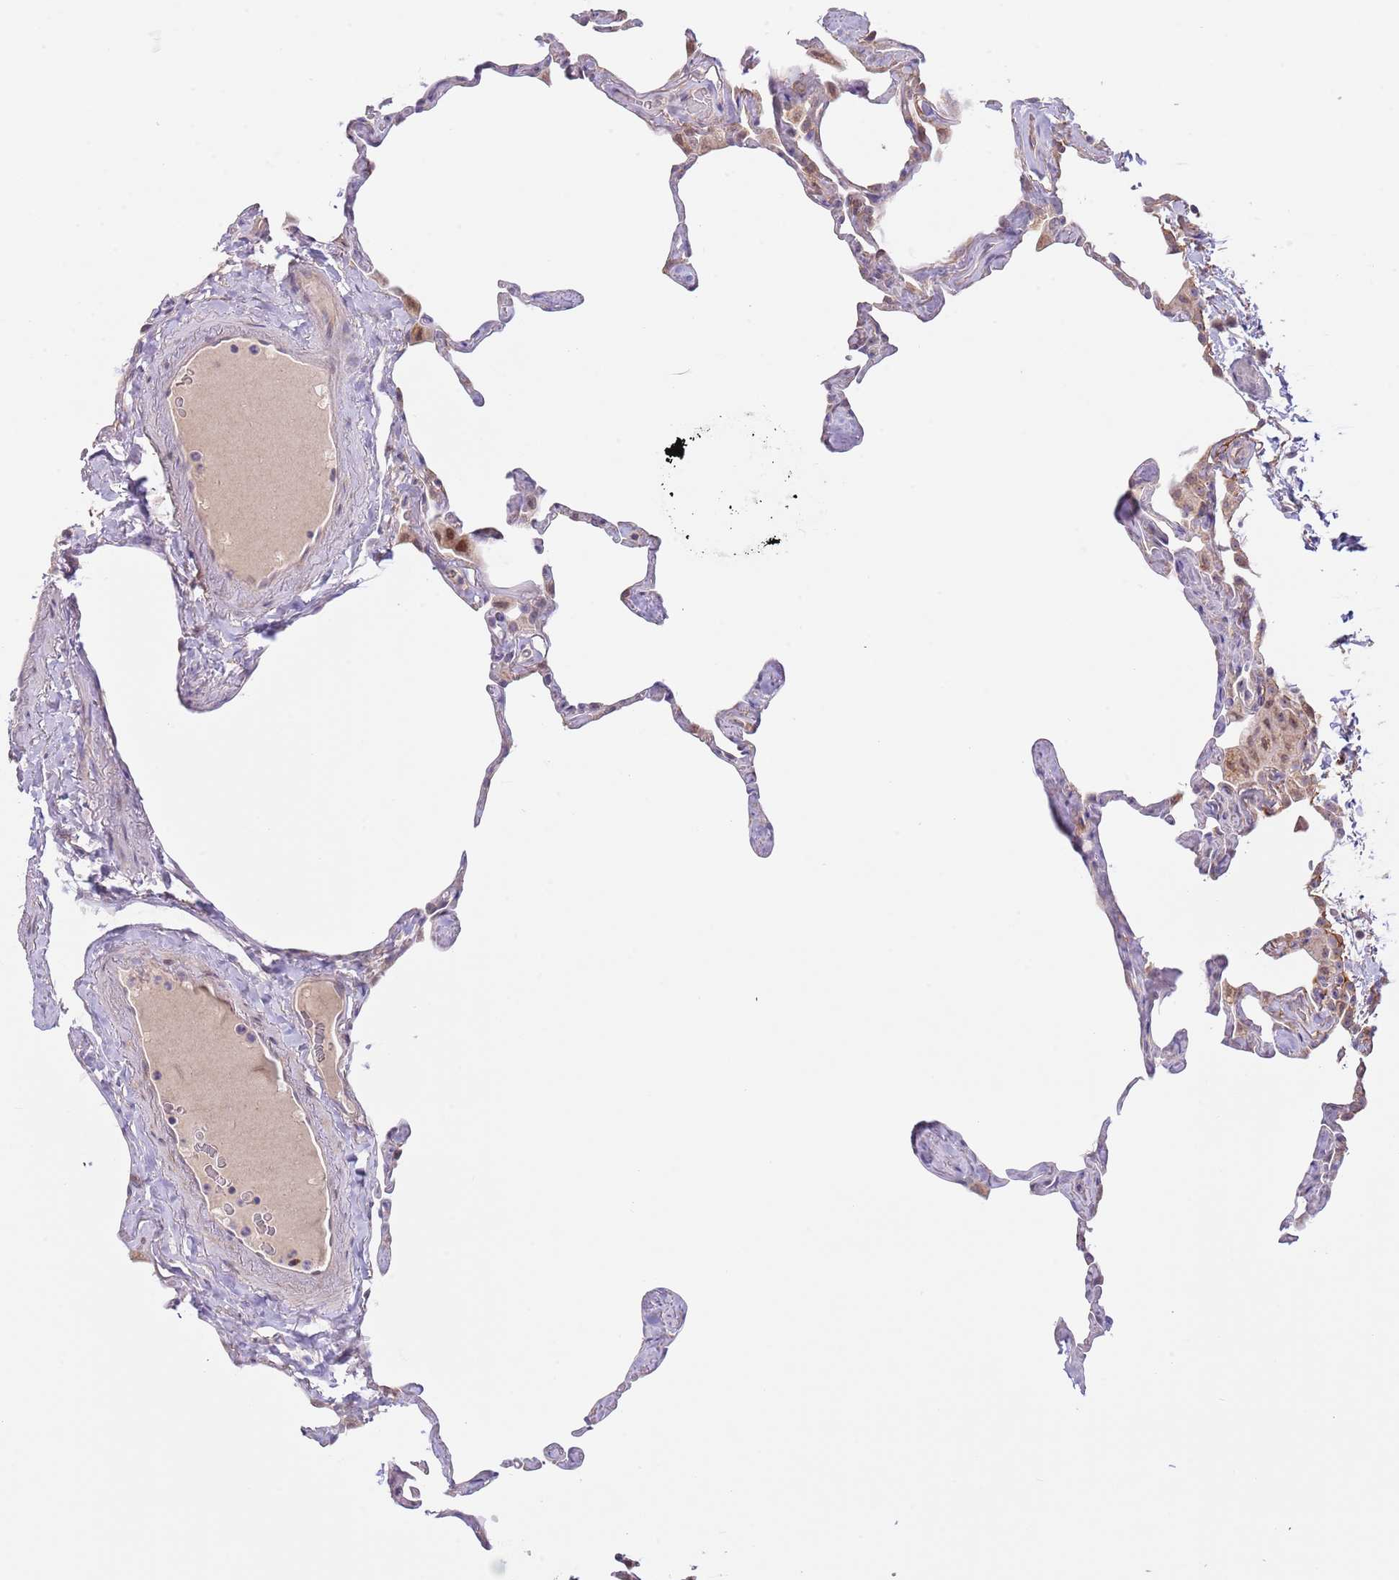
{"staining": {"intensity": "negative", "quantity": "none", "location": "none"}, "tissue": "lung", "cell_type": "Alveolar cells", "image_type": "normal", "snomed": [{"axis": "morphology", "description": "Normal tissue, NOS"}, {"axis": "topography", "description": "Lung"}], "caption": "Immunohistochemistry (IHC) micrograph of benign lung: lung stained with DAB shows no significant protein staining in alveolar cells. (DAB (3,3'-diaminobenzidine) immunohistochemistry (IHC), high magnification).", "gene": "AP1S2", "patient": {"sex": "male", "age": 65}}